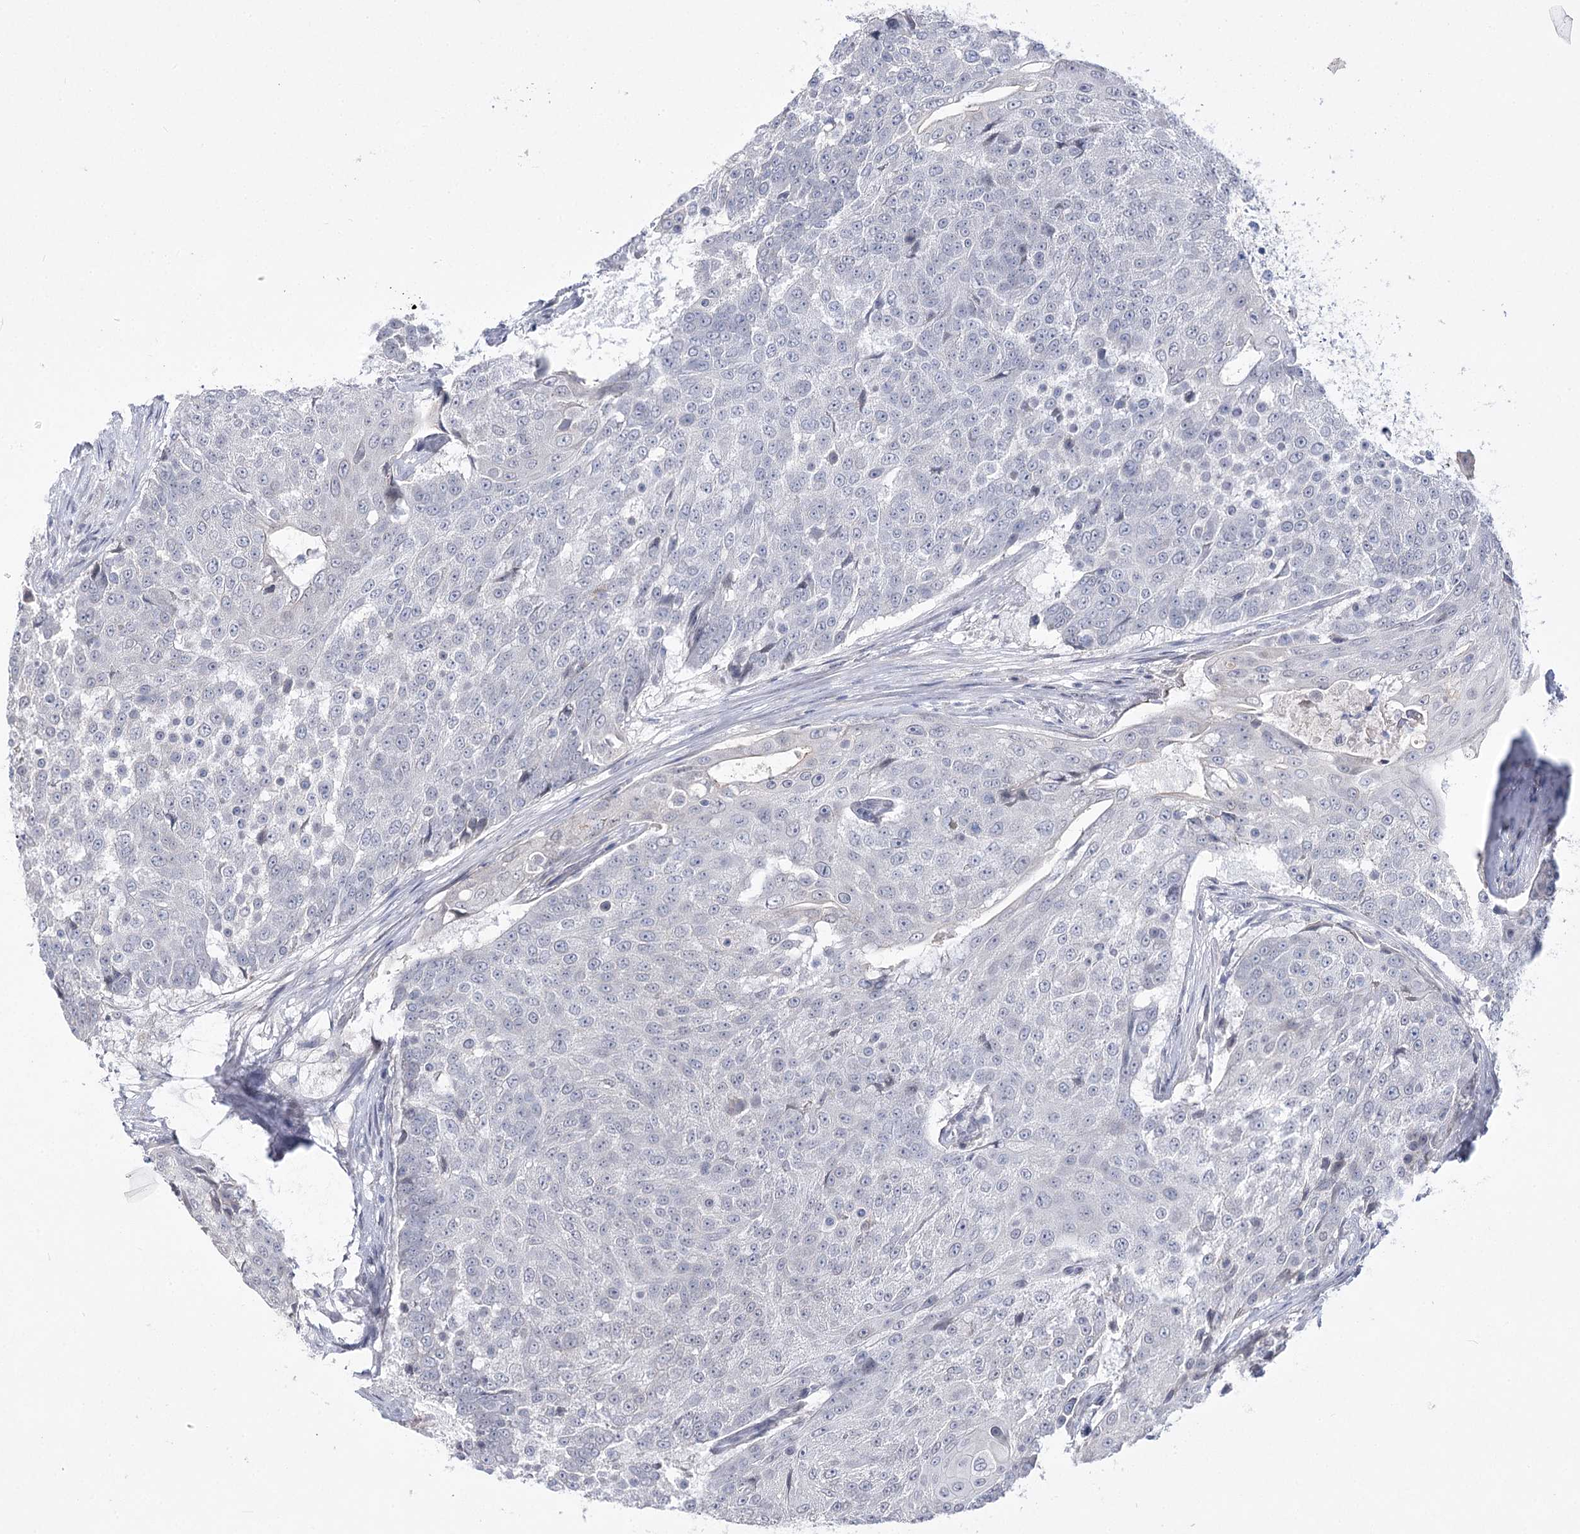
{"staining": {"intensity": "negative", "quantity": "none", "location": "none"}, "tissue": "urothelial cancer", "cell_type": "Tumor cells", "image_type": "cancer", "snomed": [{"axis": "morphology", "description": "Urothelial carcinoma, High grade"}, {"axis": "topography", "description": "Urinary bladder"}], "caption": "The image displays no significant staining in tumor cells of urothelial carcinoma (high-grade). Brightfield microscopy of immunohistochemistry (IHC) stained with DAB (brown) and hematoxylin (blue), captured at high magnification.", "gene": "ATP10B", "patient": {"sex": "female", "age": 63}}